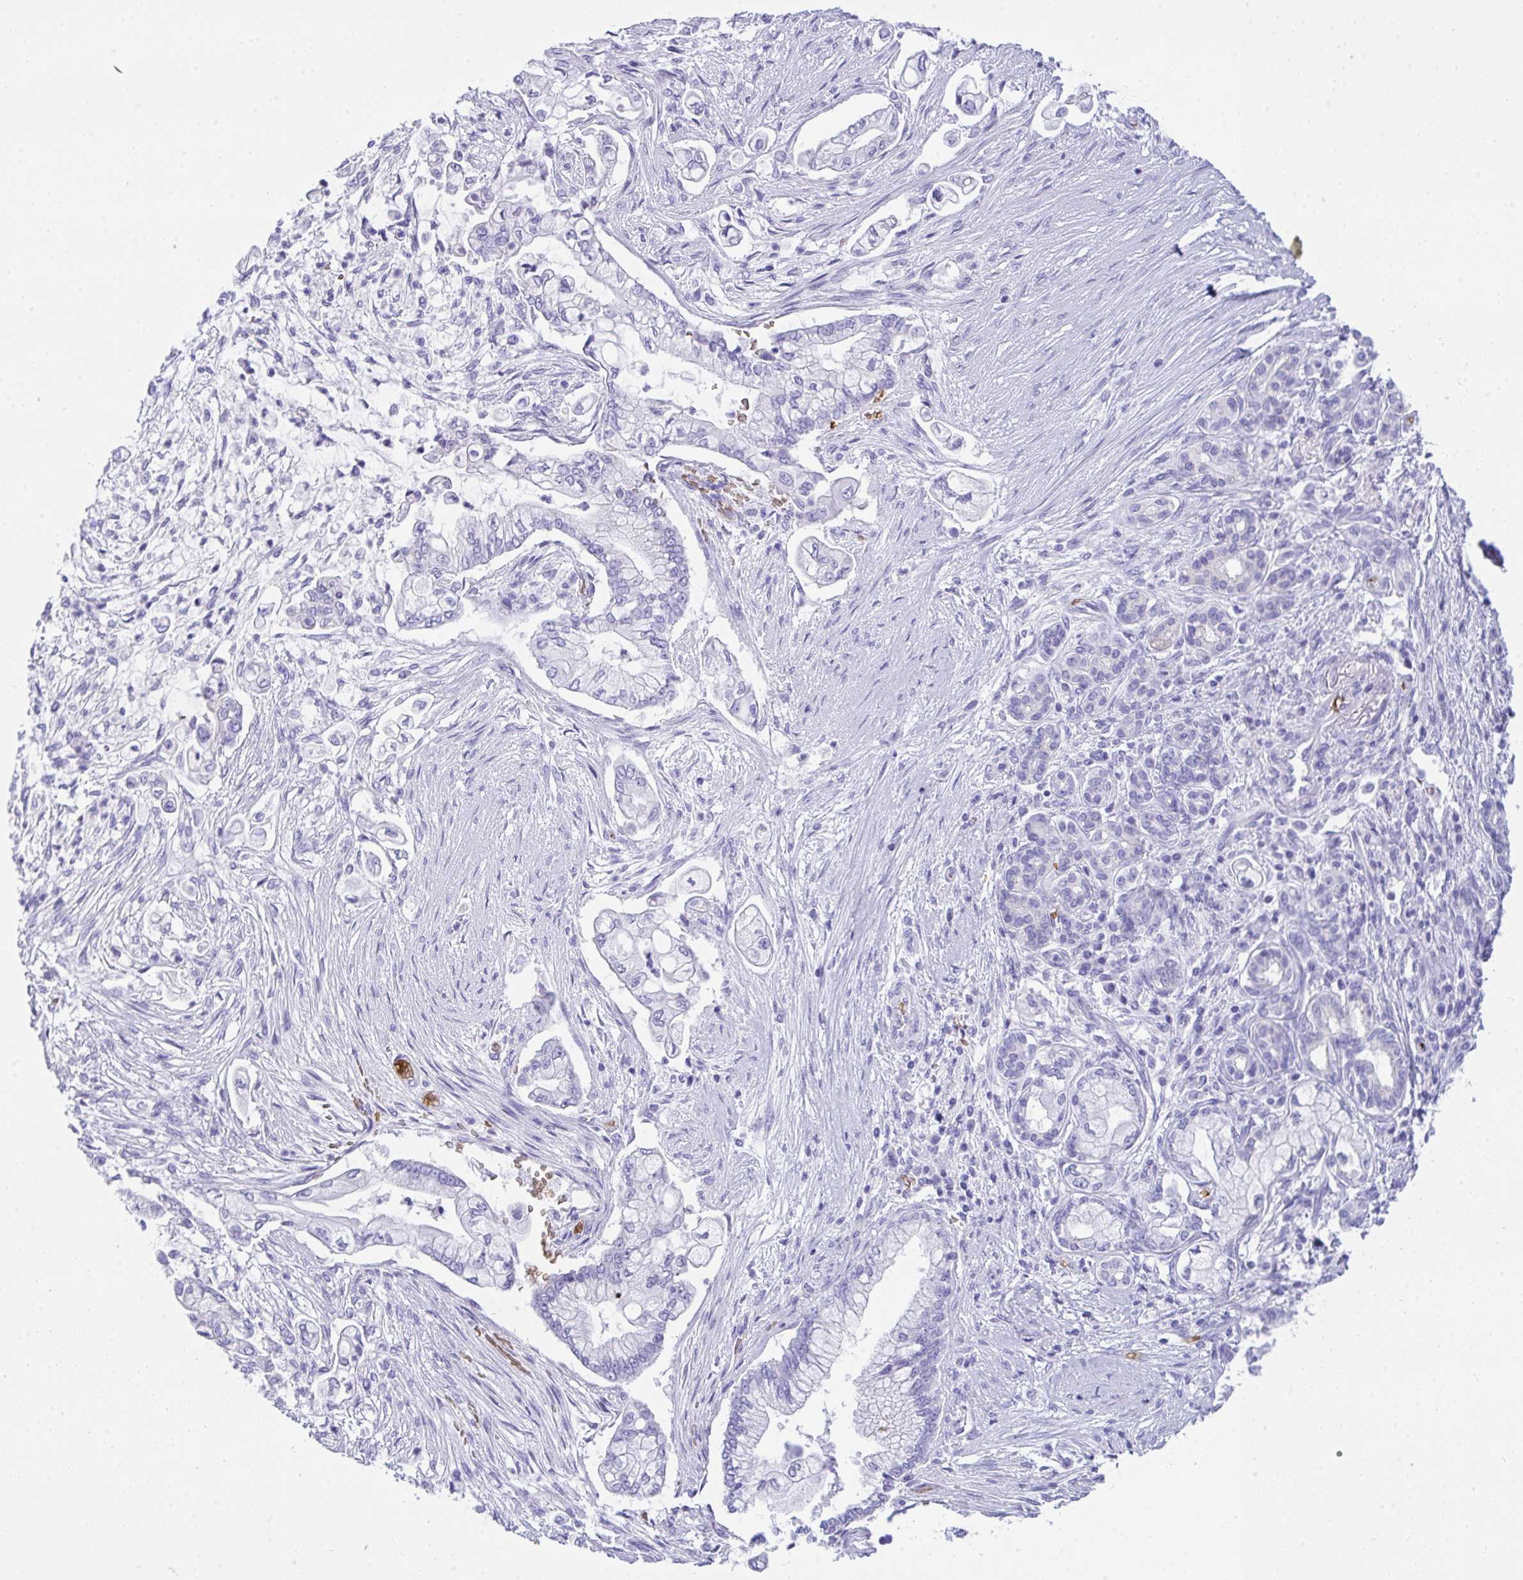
{"staining": {"intensity": "negative", "quantity": "none", "location": "none"}, "tissue": "pancreatic cancer", "cell_type": "Tumor cells", "image_type": "cancer", "snomed": [{"axis": "morphology", "description": "Adenocarcinoma, NOS"}, {"axis": "topography", "description": "Pancreas"}], "caption": "Image shows no protein positivity in tumor cells of pancreatic adenocarcinoma tissue.", "gene": "ANK1", "patient": {"sex": "female", "age": 69}}